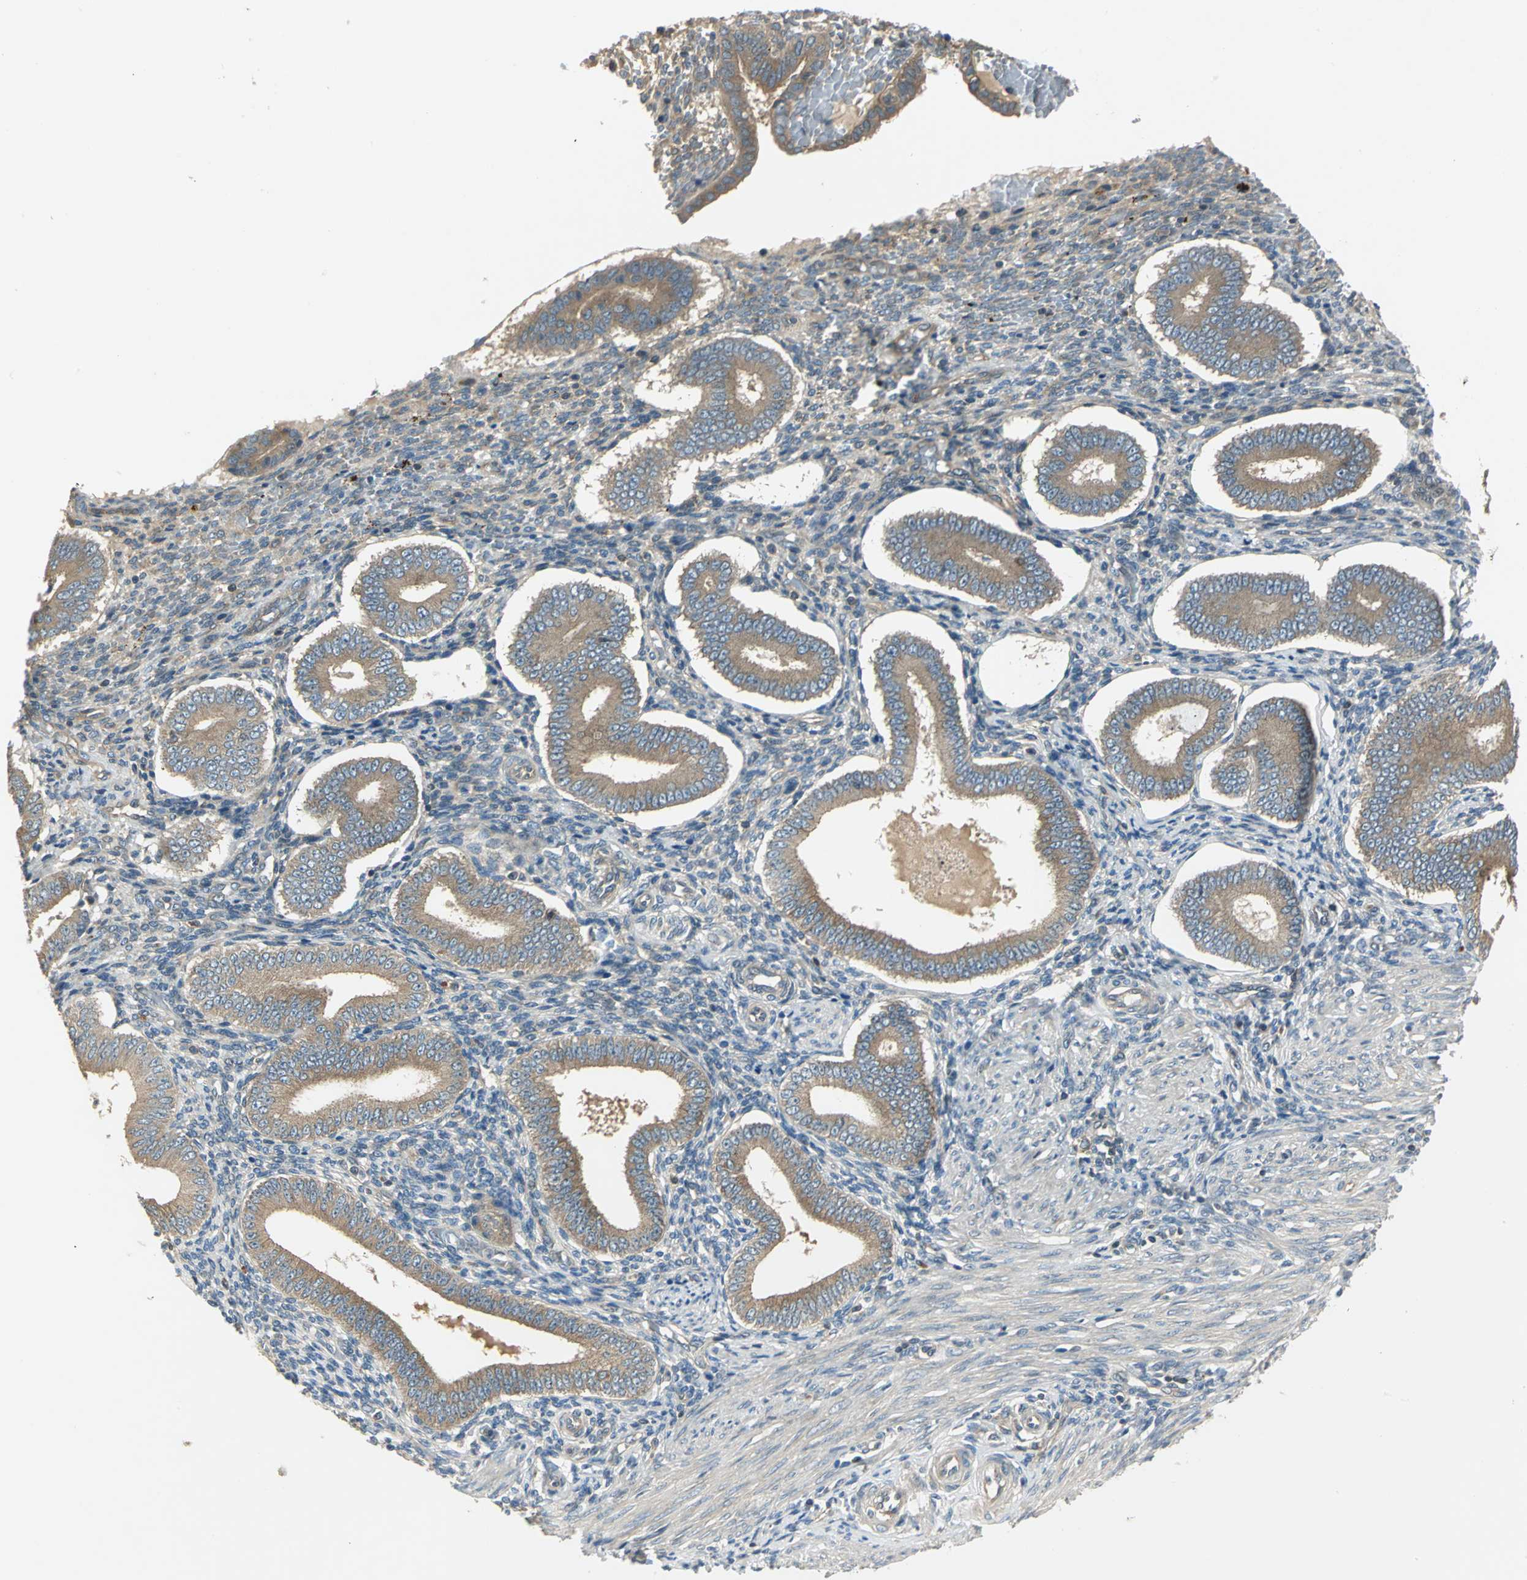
{"staining": {"intensity": "weak", "quantity": "25%-75%", "location": "cytoplasmic/membranous"}, "tissue": "endometrium", "cell_type": "Cells in endometrial stroma", "image_type": "normal", "snomed": [{"axis": "morphology", "description": "Normal tissue, NOS"}, {"axis": "topography", "description": "Endometrium"}], "caption": "About 25%-75% of cells in endometrial stroma in normal human endometrium demonstrate weak cytoplasmic/membranous protein positivity as visualized by brown immunohistochemical staining.", "gene": "PRKAA1", "patient": {"sex": "female", "age": 42}}